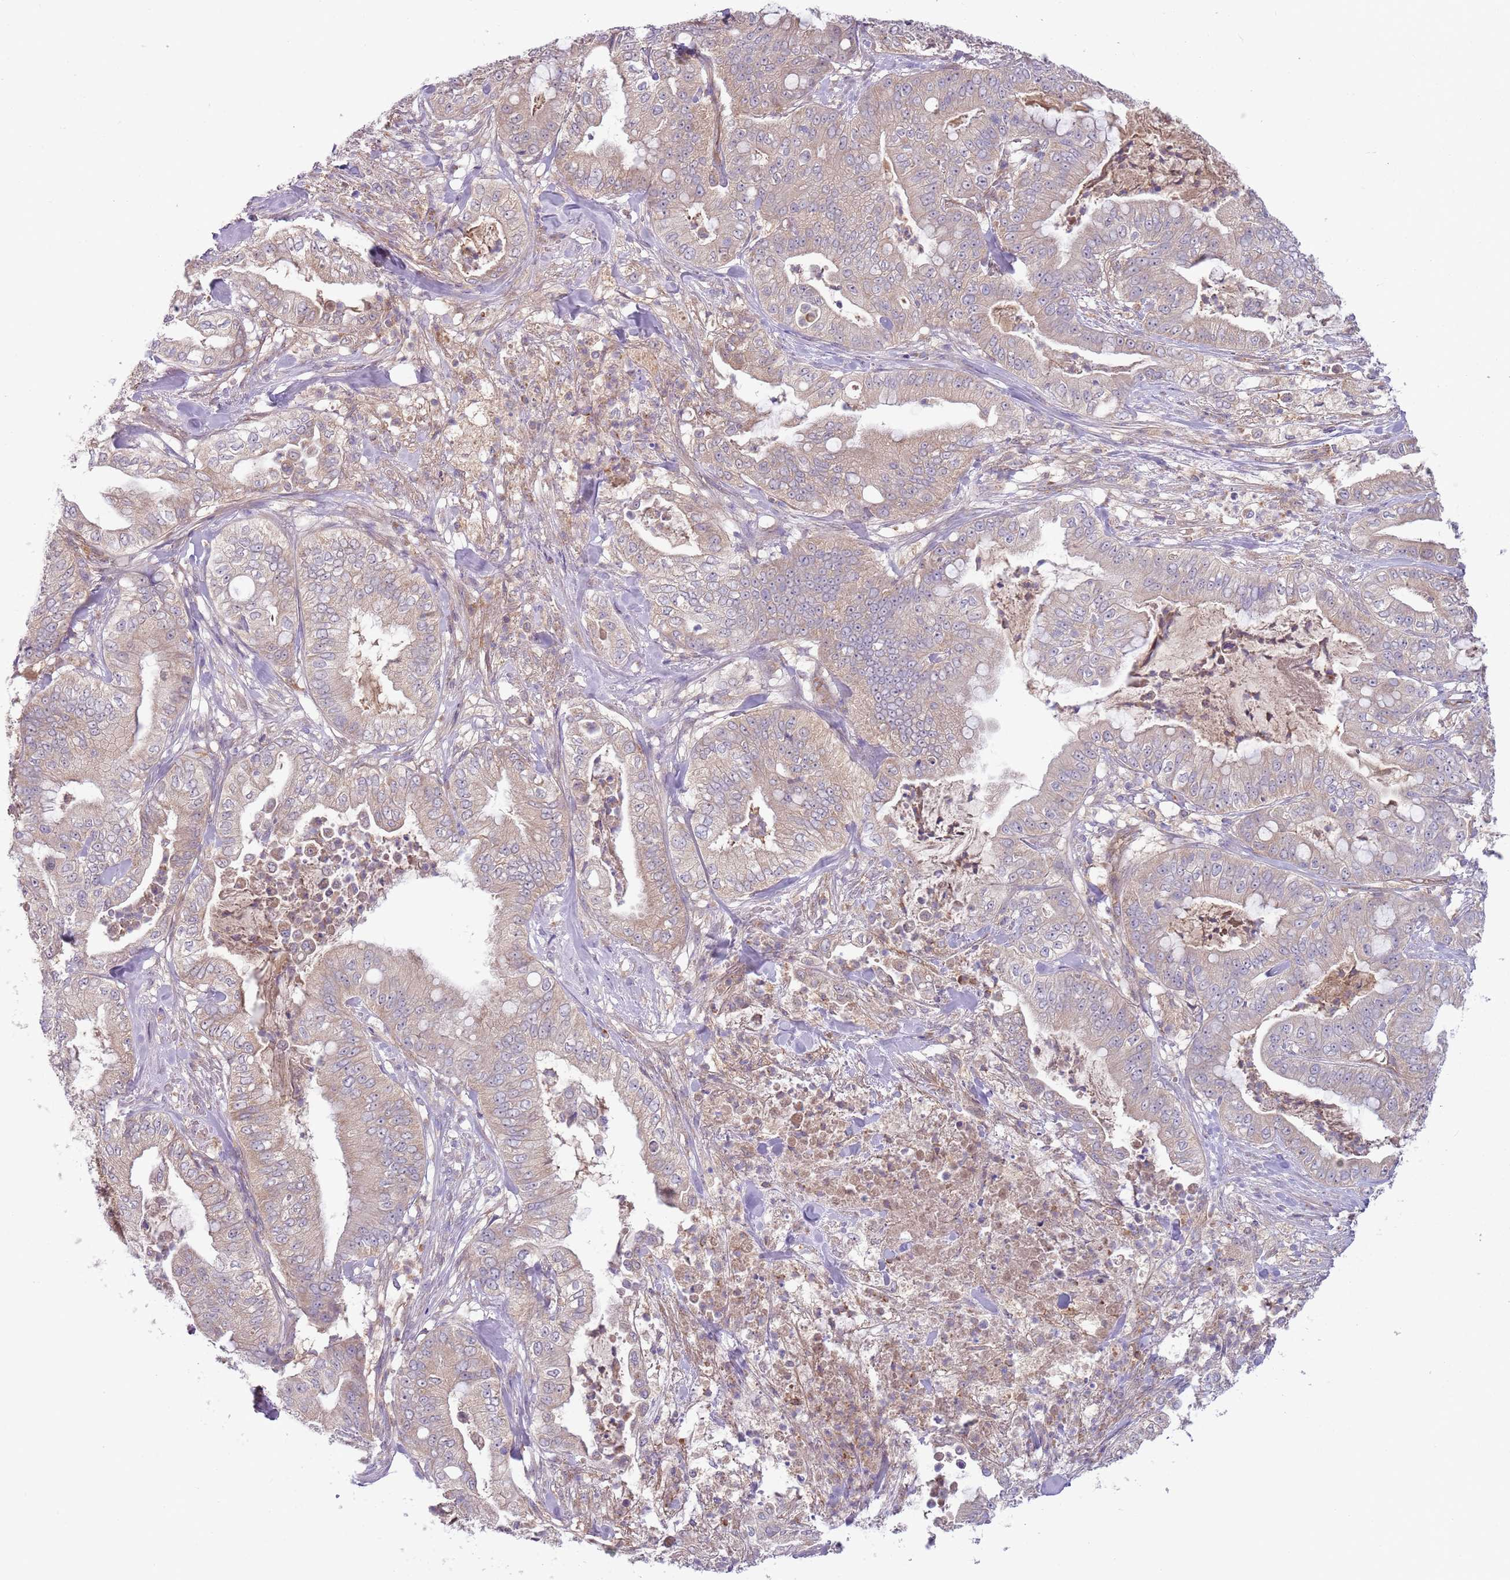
{"staining": {"intensity": "weak", "quantity": "25%-75%", "location": "cytoplasmic/membranous"}, "tissue": "pancreatic cancer", "cell_type": "Tumor cells", "image_type": "cancer", "snomed": [{"axis": "morphology", "description": "Adenocarcinoma, NOS"}, {"axis": "topography", "description": "Pancreas"}], "caption": "Human adenocarcinoma (pancreatic) stained with a protein marker reveals weak staining in tumor cells.", "gene": "SKOR2", "patient": {"sex": "male", "age": 71}}